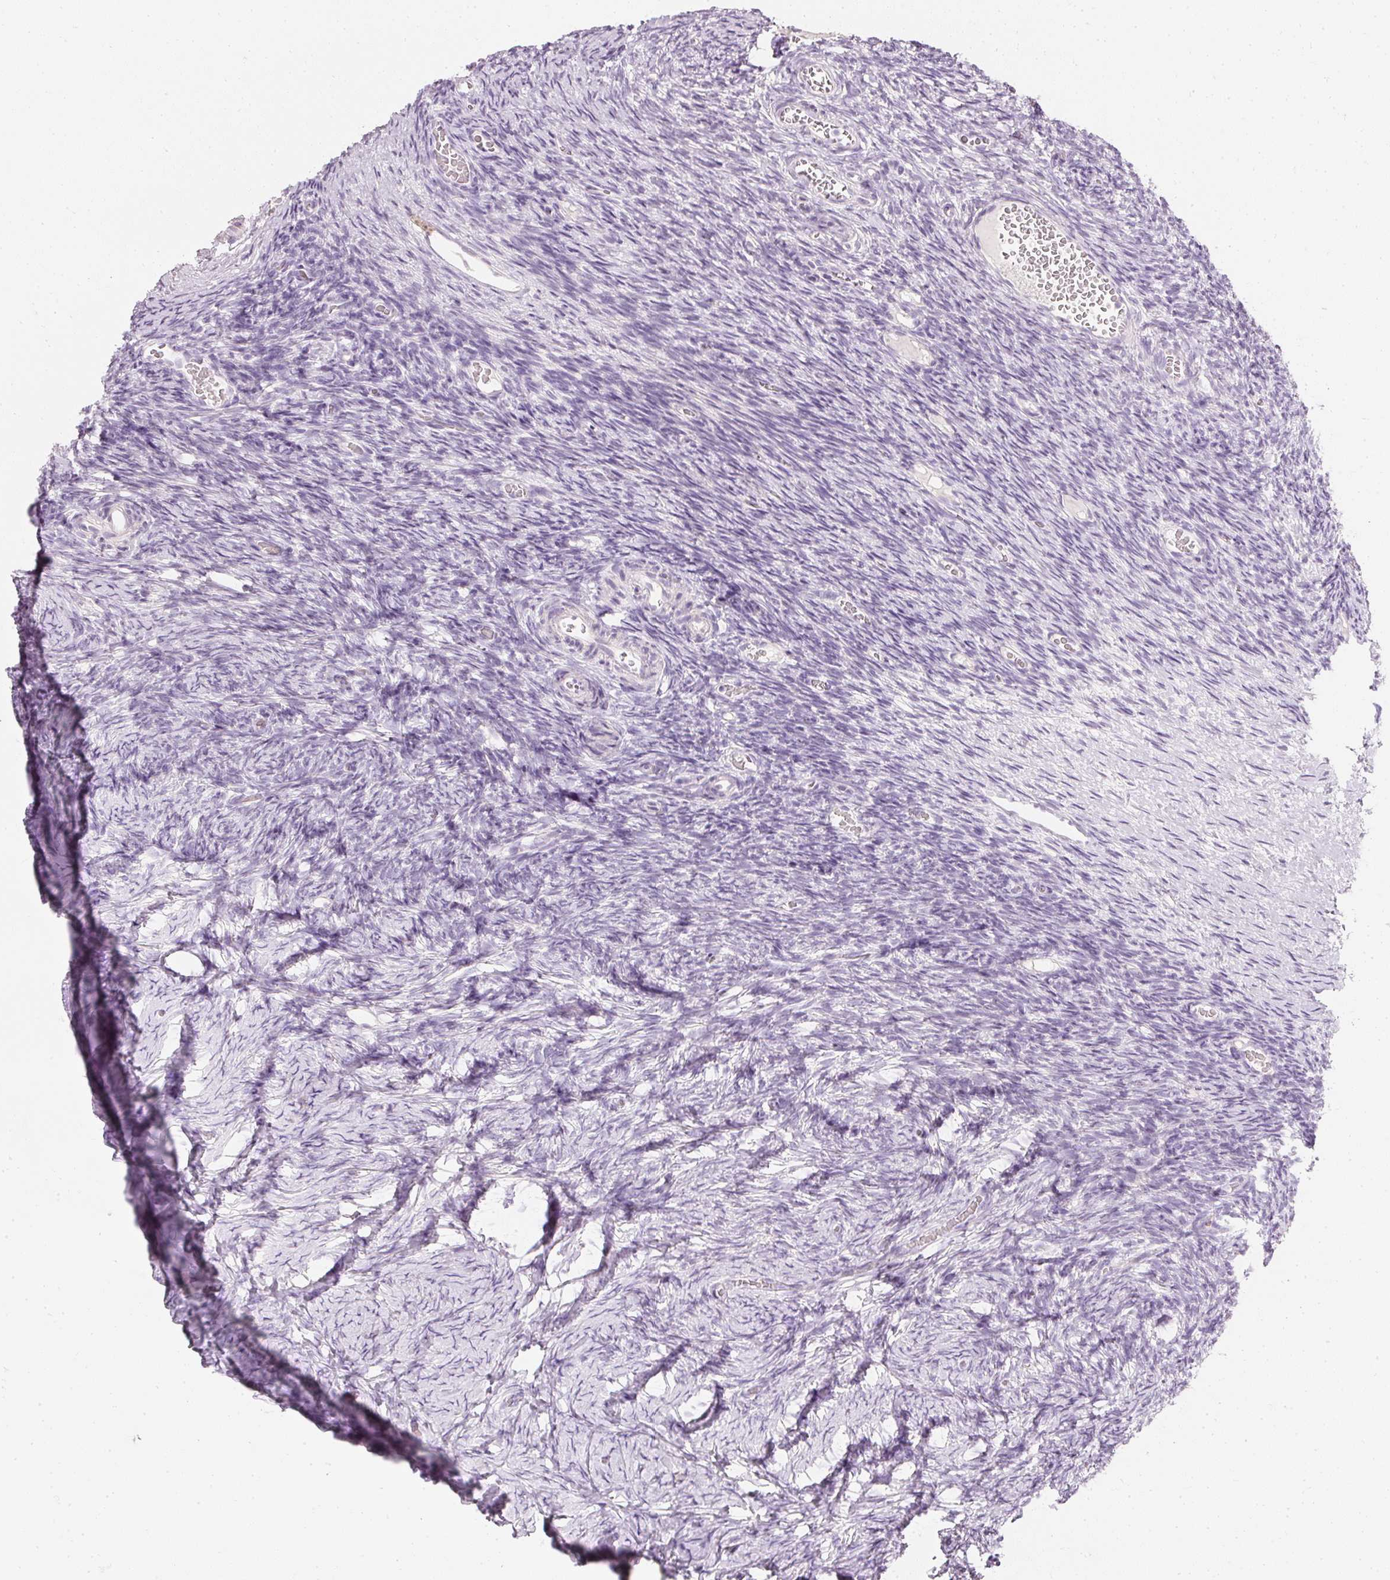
{"staining": {"intensity": "negative", "quantity": "none", "location": "none"}, "tissue": "ovary", "cell_type": "Follicle cells", "image_type": "normal", "snomed": [{"axis": "morphology", "description": "Normal tissue, NOS"}, {"axis": "topography", "description": "Ovary"}], "caption": "Immunohistochemical staining of normal human ovary demonstrates no significant positivity in follicle cells. (DAB (3,3'-diaminobenzidine) IHC, high magnification).", "gene": "ELAVL3", "patient": {"sex": "female", "age": 39}}